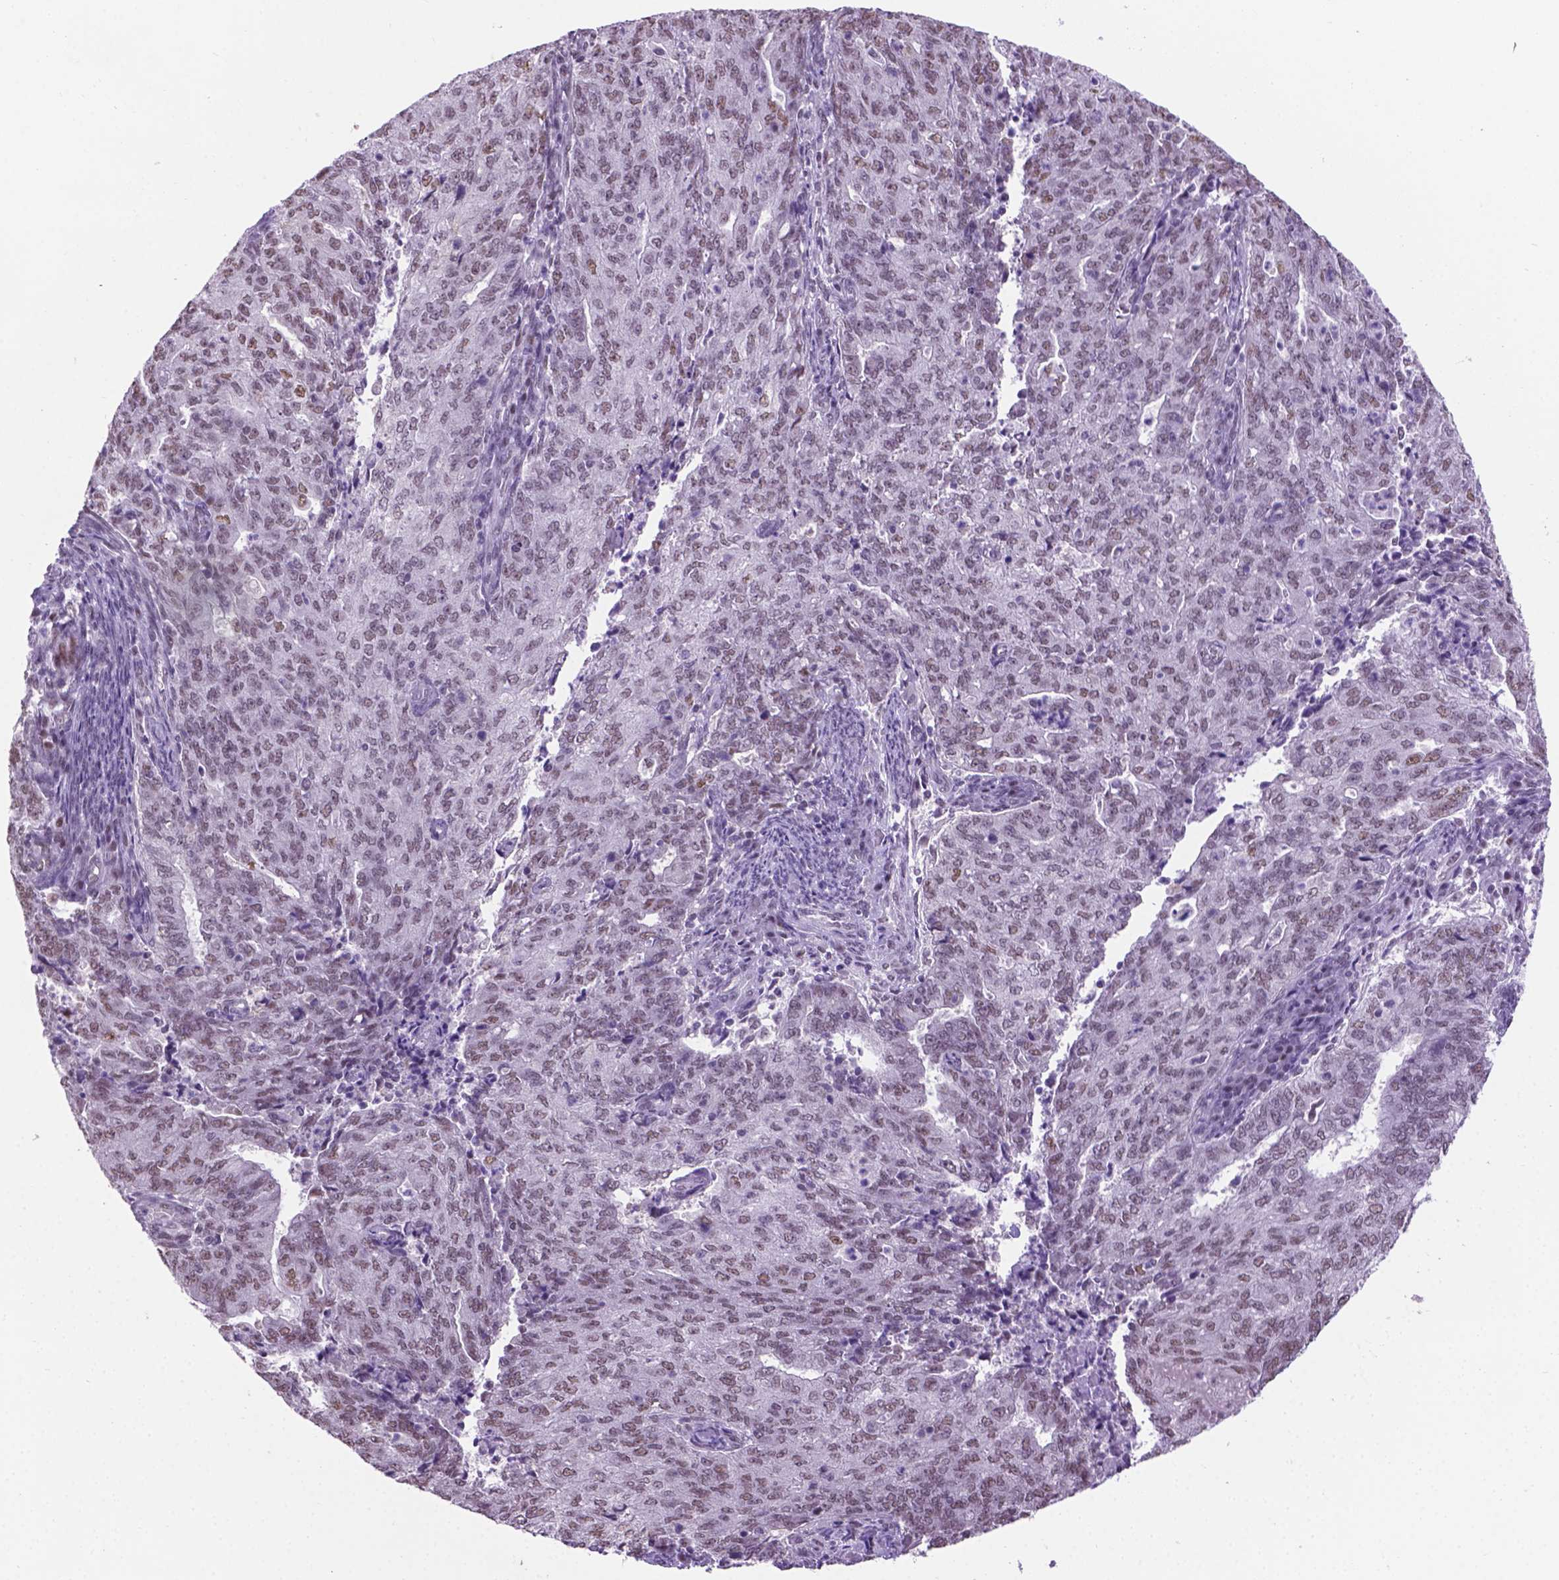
{"staining": {"intensity": "weak", "quantity": "25%-75%", "location": "nuclear"}, "tissue": "endometrial cancer", "cell_type": "Tumor cells", "image_type": "cancer", "snomed": [{"axis": "morphology", "description": "Adenocarcinoma, NOS"}, {"axis": "topography", "description": "Endometrium"}], "caption": "This image shows immunohistochemistry staining of human adenocarcinoma (endometrial), with low weak nuclear positivity in about 25%-75% of tumor cells.", "gene": "ABI2", "patient": {"sex": "female", "age": 82}}